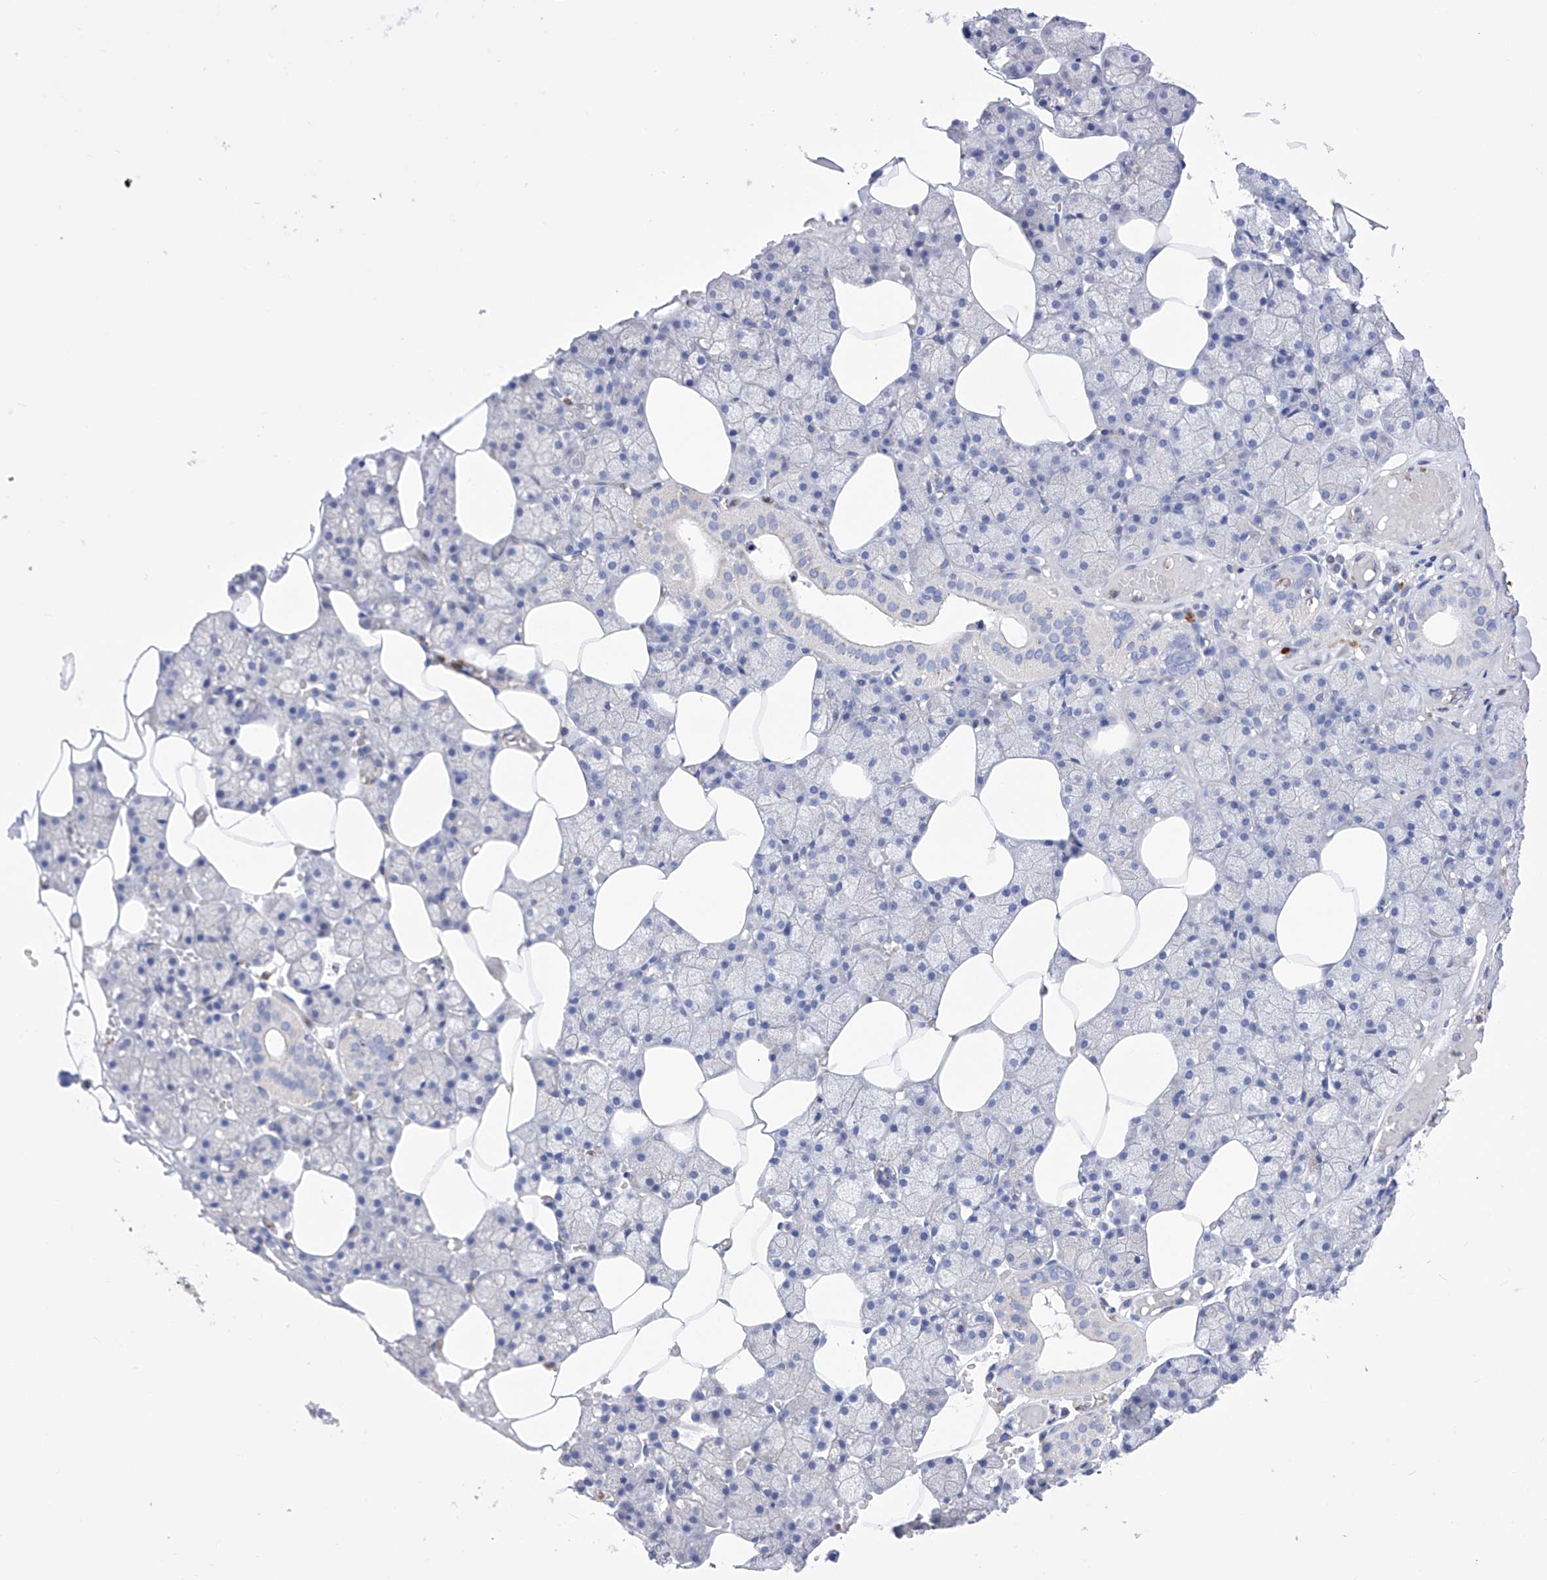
{"staining": {"intensity": "negative", "quantity": "none", "location": "none"}, "tissue": "salivary gland", "cell_type": "Glandular cells", "image_type": "normal", "snomed": [{"axis": "morphology", "description": "Normal tissue, NOS"}, {"axis": "topography", "description": "Salivary gland"}], "caption": "This photomicrograph is of normal salivary gland stained with immunohistochemistry to label a protein in brown with the nuclei are counter-stained blue. There is no positivity in glandular cells.", "gene": "FLG", "patient": {"sex": "male", "age": 62}}